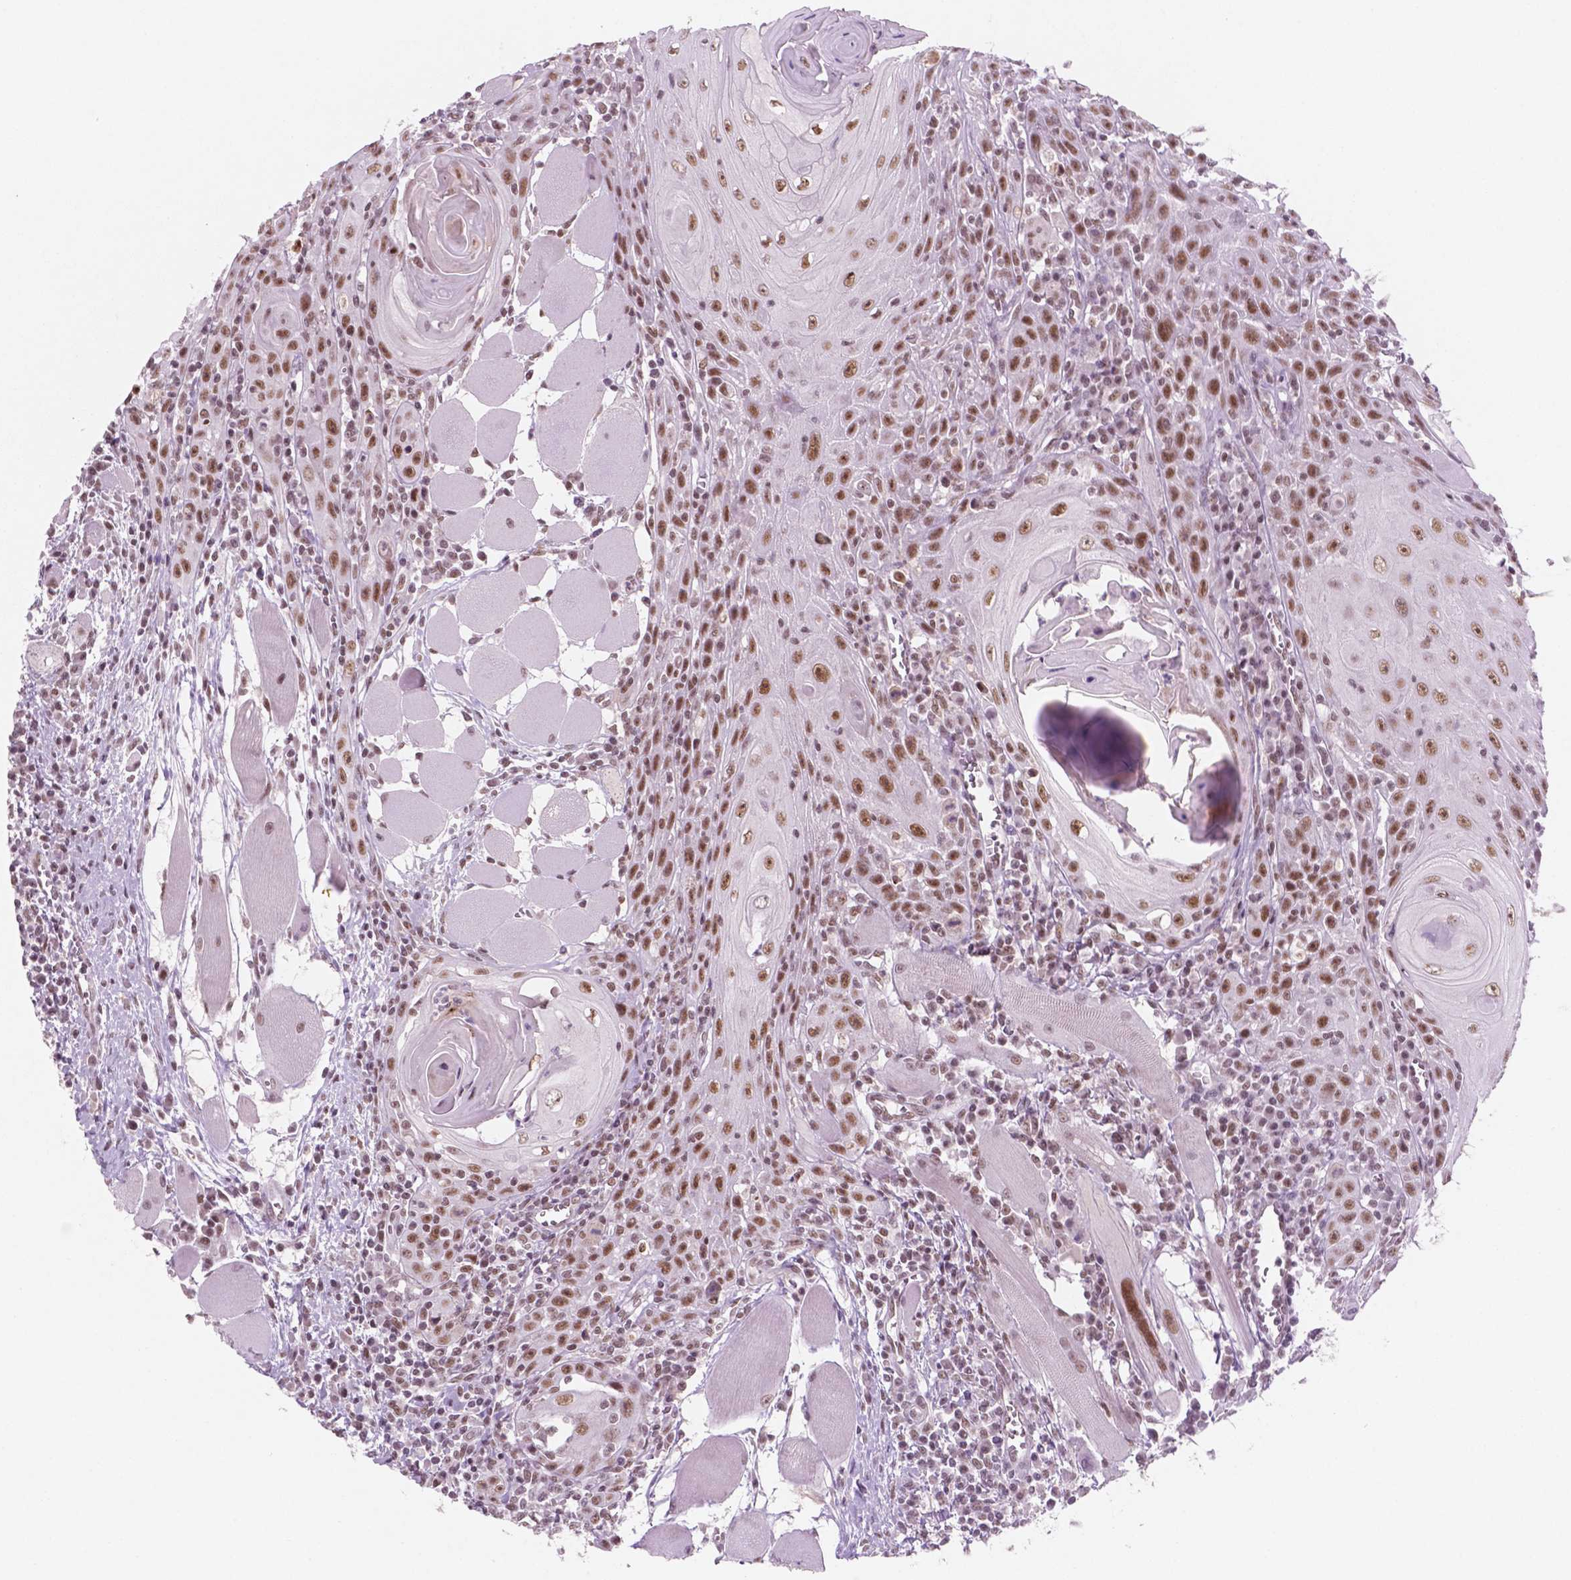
{"staining": {"intensity": "moderate", "quantity": ">75%", "location": "nuclear"}, "tissue": "head and neck cancer", "cell_type": "Tumor cells", "image_type": "cancer", "snomed": [{"axis": "morphology", "description": "Normal tissue, NOS"}, {"axis": "morphology", "description": "Squamous cell carcinoma, NOS"}, {"axis": "topography", "description": "Oral tissue"}, {"axis": "topography", "description": "Head-Neck"}], "caption": "Protein staining exhibits moderate nuclear positivity in approximately >75% of tumor cells in head and neck cancer (squamous cell carcinoma).", "gene": "CTR9", "patient": {"sex": "male", "age": 52}}